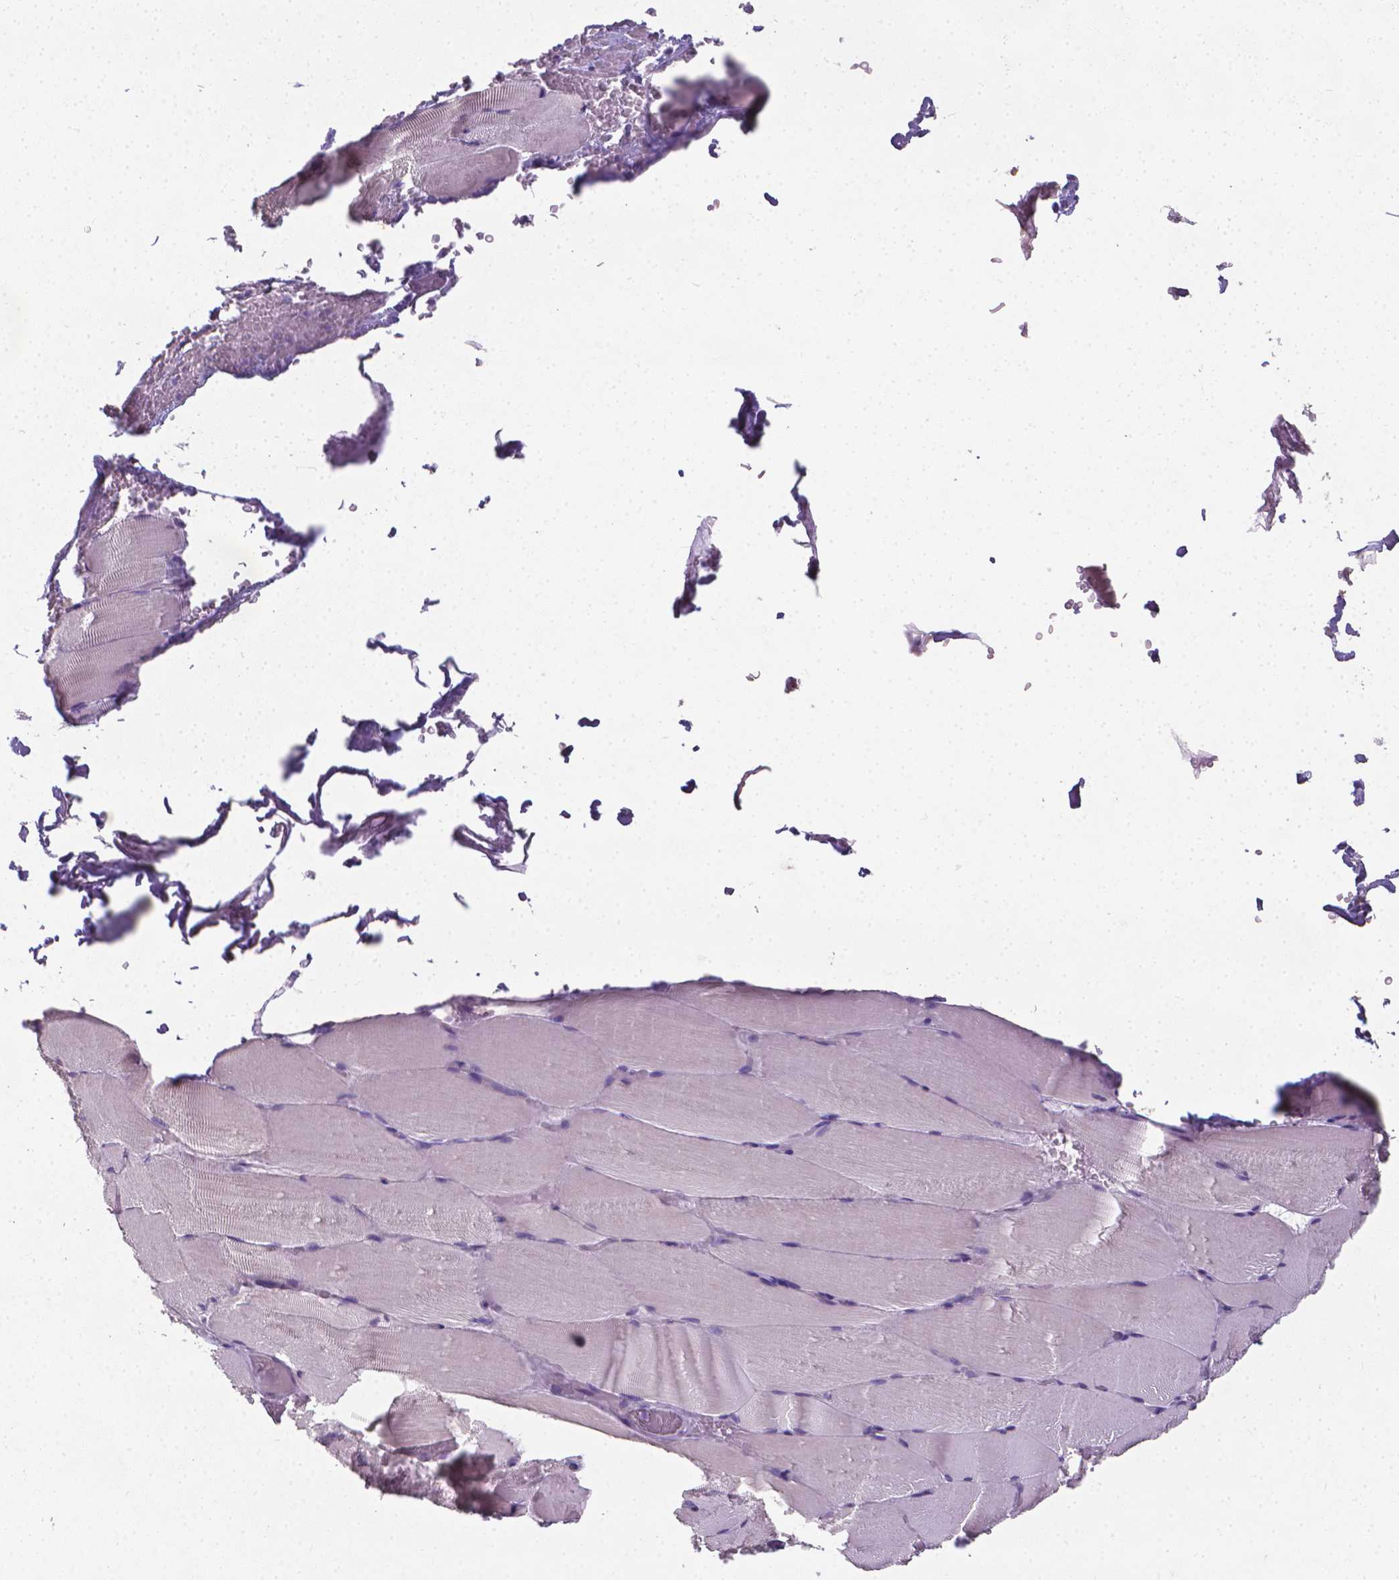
{"staining": {"intensity": "negative", "quantity": "none", "location": "none"}, "tissue": "skeletal muscle", "cell_type": "Myocytes", "image_type": "normal", "snomed": [{"axis": "morphology", "description": "Normal tissue, NOS"}, {"axis": "topography", "description": "Skeletal muscle"}], "caption": "Skeletal muscle stained for a protein using immunohistochemistry (IHC) shows no staining myocytes.", "gene": "XPNPEP2", "patient": {"sex": "female", "age": 37}}